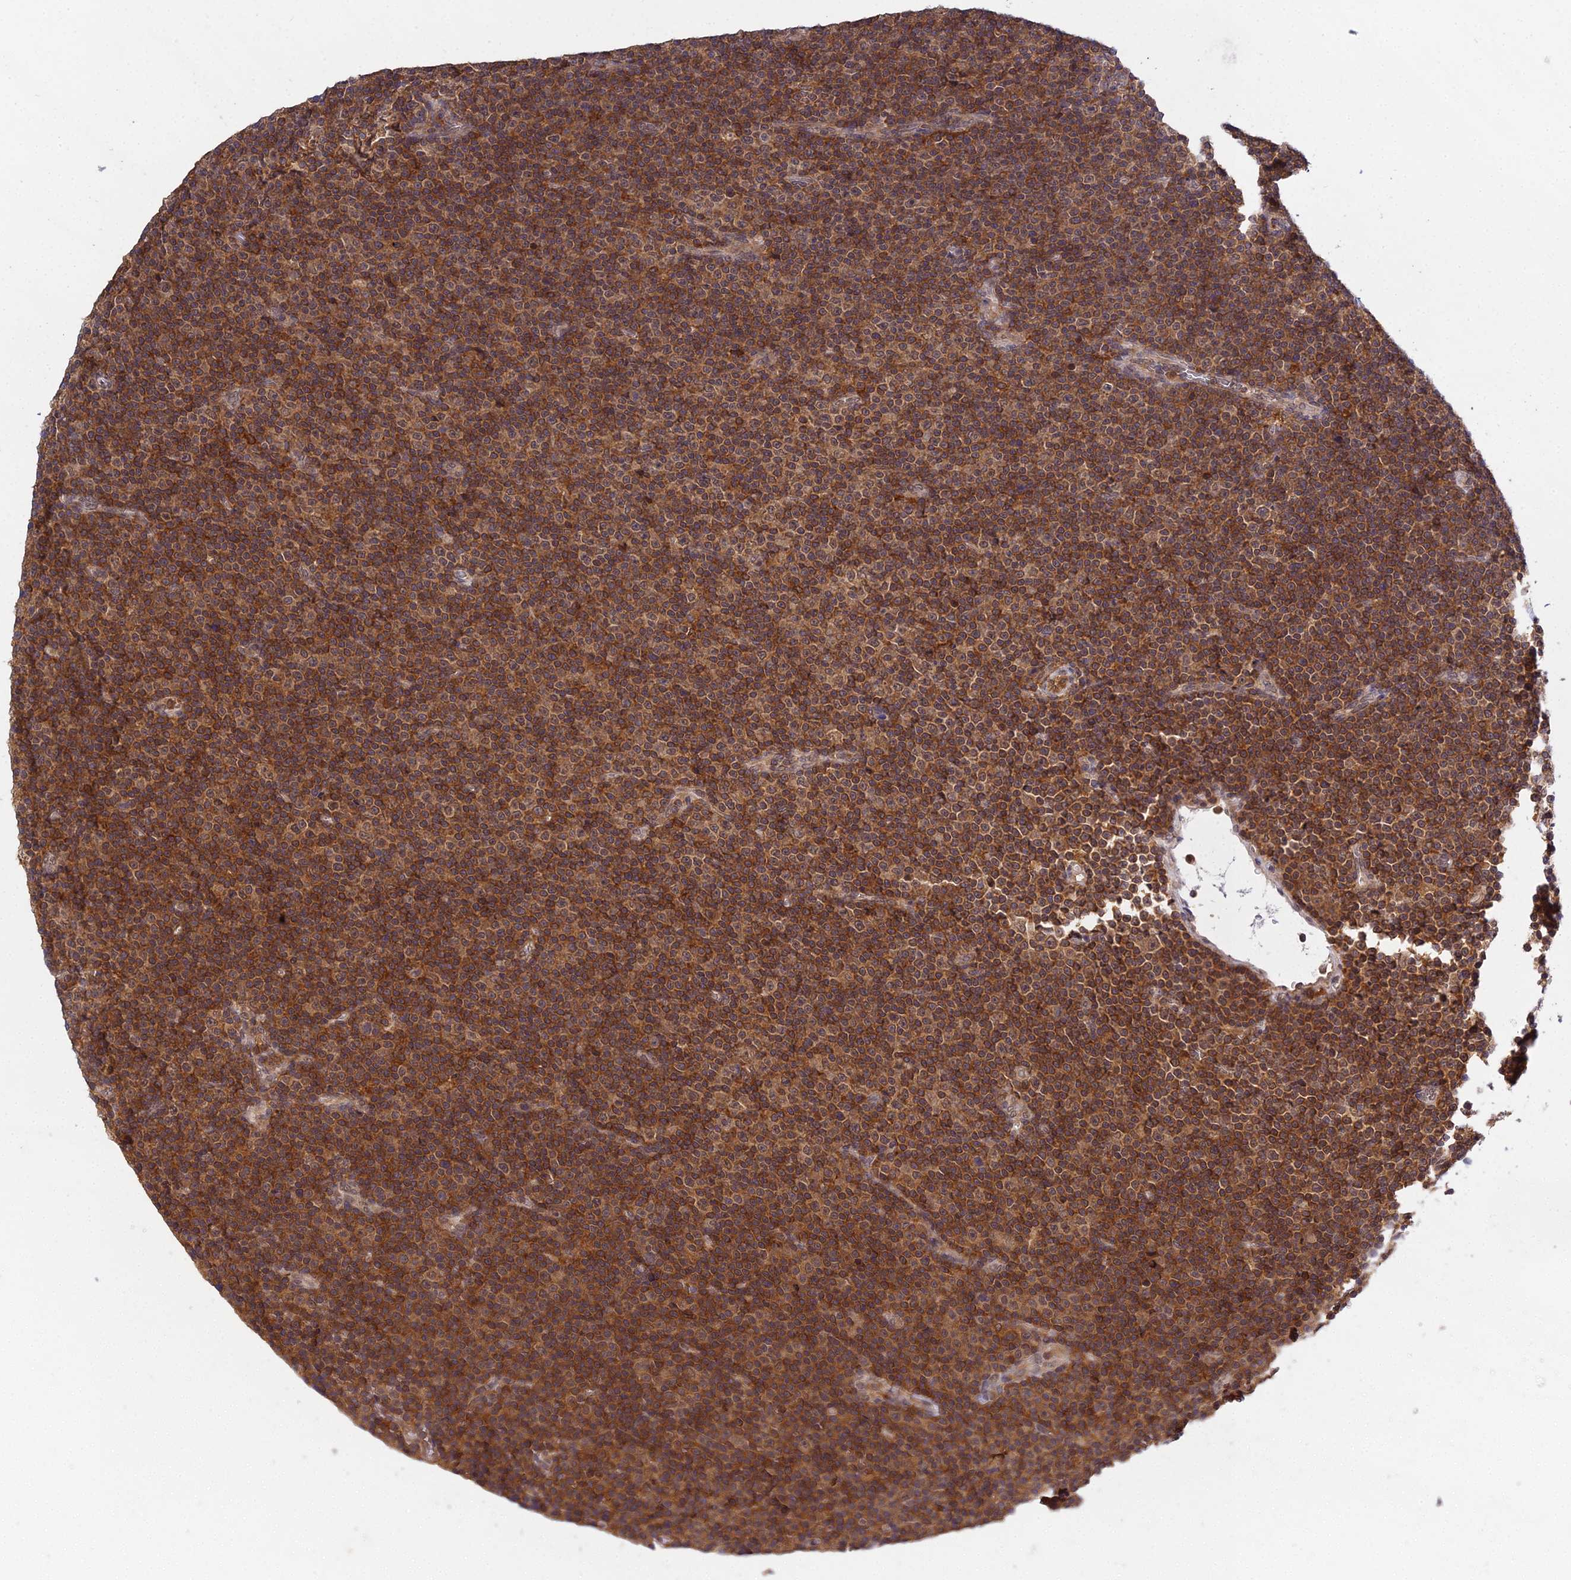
{"staining": {"intensity": "moderate", "quantity": ">75%", "location": "cytoplasmic/membranous"}, "tissue": "lymphoma", "cell_type": "Tumor cells", "image_type": "cancer", "snomed": [{"axis": "morphology", "description": "Malignant lymphoma, non-Hodgkin's type, Low grade"}, {"axis": "topography", "description": "Lymph node"}], "caption": "Human malignant lymphoma, non-Hodgkin's type (low-grade) stained with a brown dye shows moderate cytoplasmic/membranous positive positivity in approximately >75% of tumor cells.", "gene": "TPRX1", "patient": {"sex": "female", "age": 67}}